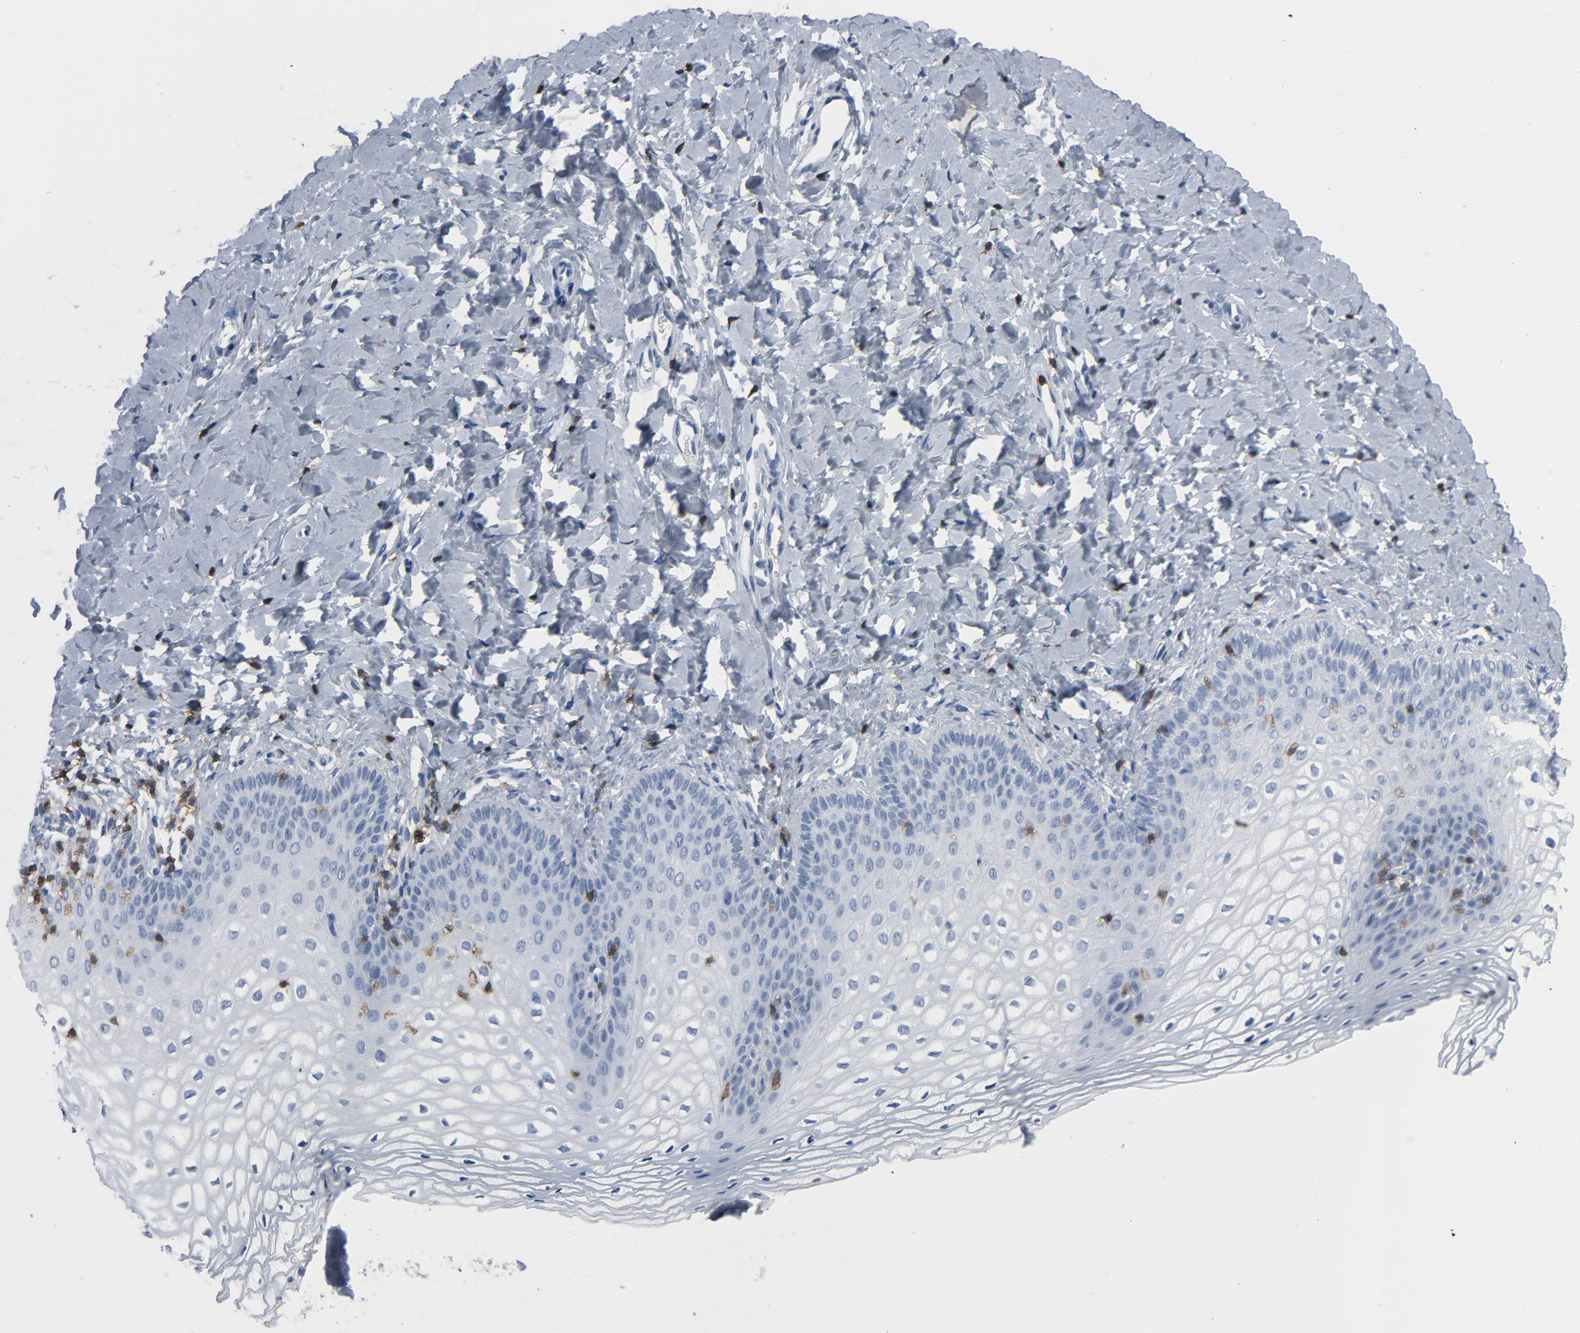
{"staining": {"intensity": "negative", "quantity": "none", "location": "none"}, "tissue": "vagina", "cell_type": "Squamous epithelial cells", "image_type": "normal", "snomed": [{"axis": "morphology", "description": "Normal tissue, NOS"}, {"axis": "topography", "description": "Vagina"}], "caption": "IHC micrograph of unremarkable vagina stained for a protein (brown), which exhibits no expression in squamous epithelial cells.", "gene": "LCK", "patient": {"sex": "female", "age": 55}}